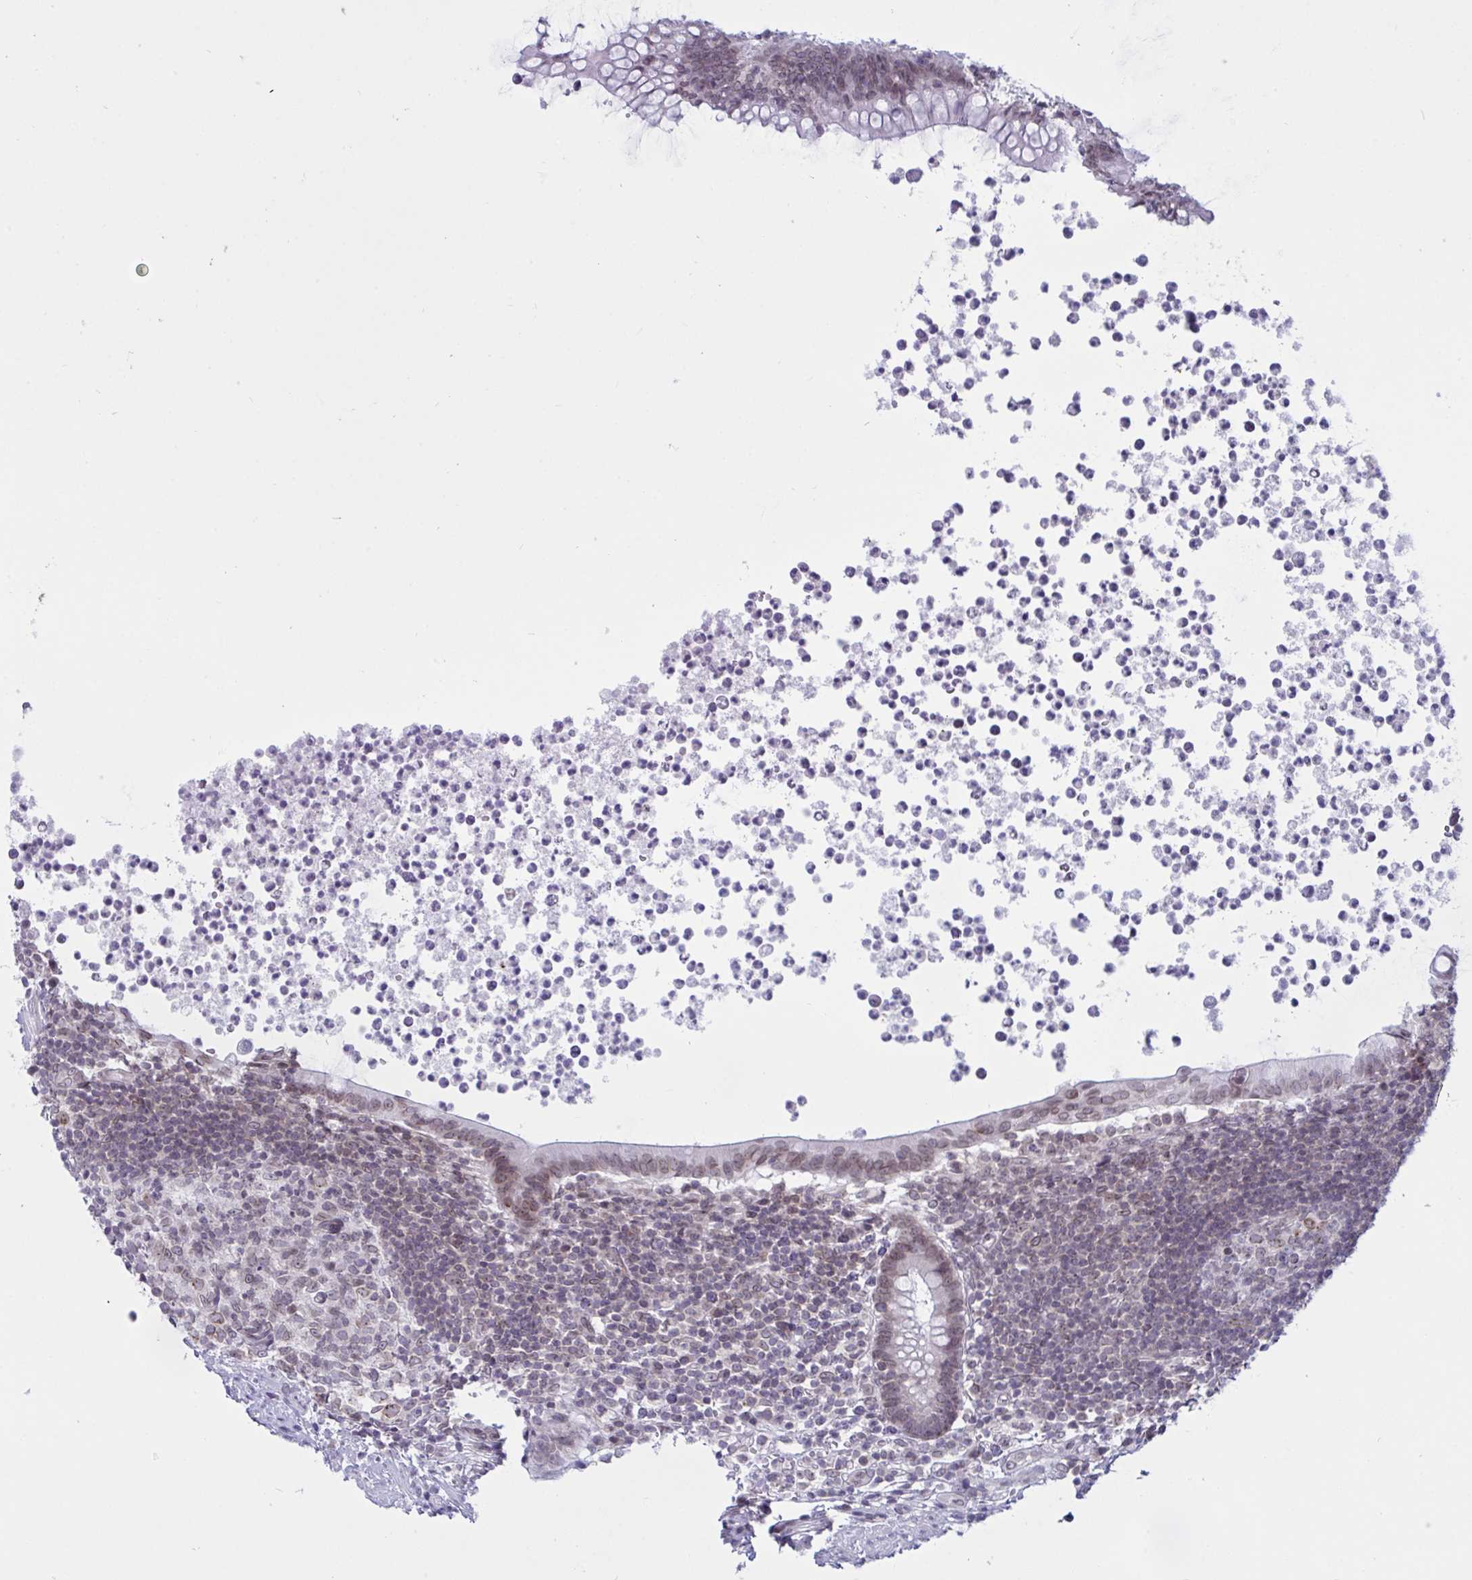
{"staining": {"intensity": "weak", "quantity": "25%-75%", "location": "nuclear"}, "tissue": "appendix", "cell_type": "Glandular cells", "image_type": "normal", "snomed": [{"axis": "morphology", "description": "Normal tissue, NOS"}, {"axis": "topography", "description": "Appendix"}], "caption": "This is a histology image of immunohistochemistry staining of benign appendix, which shows weak expression in the nuclear of glandular cells.", "gene": "DOCK11", "patient": {"sex": "female", "age": 56}}